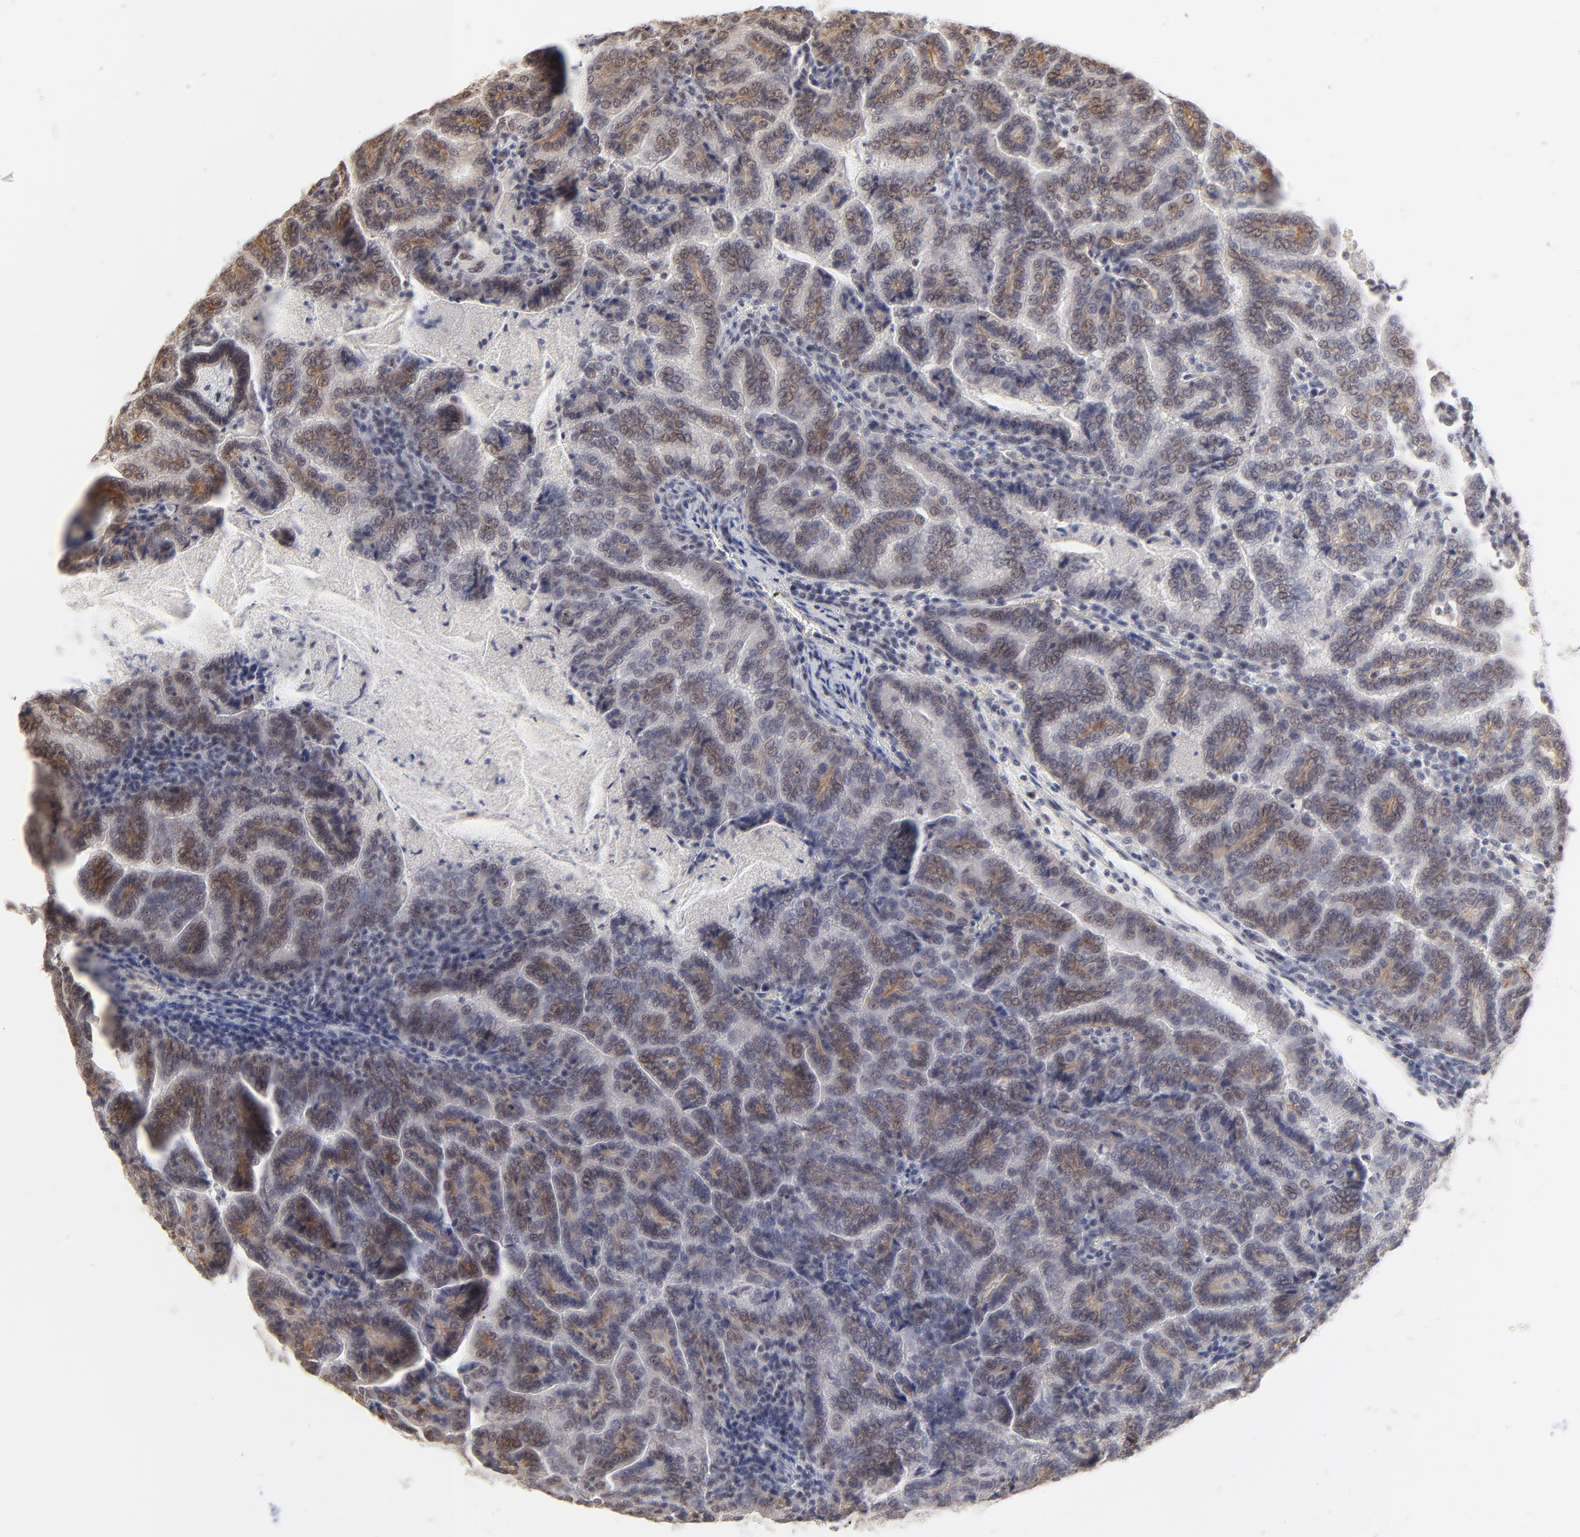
{"staining": {"intensity": "weak", "quantity": "25%-75%", "location": "cytoplasmic/membranous,nuclear"}, "tissue": "renal cancer", "cell_type": "Tumor cells", "image_type": "cancer", "snomed": [{"axis": "morphology", "description": "Adenocarcinoma, NOS"}, {"axis": "topography", "description": "Kidney"}], "caption": "This histopathology image displays IHC staining of adenocarcinoma (renal), with low weak cytoplasmic/membranous and nuclear expression in about 25%-75% of tumor cells.", "gene": "NFIL3", "patient": {"sex": "male", "age": 61}}